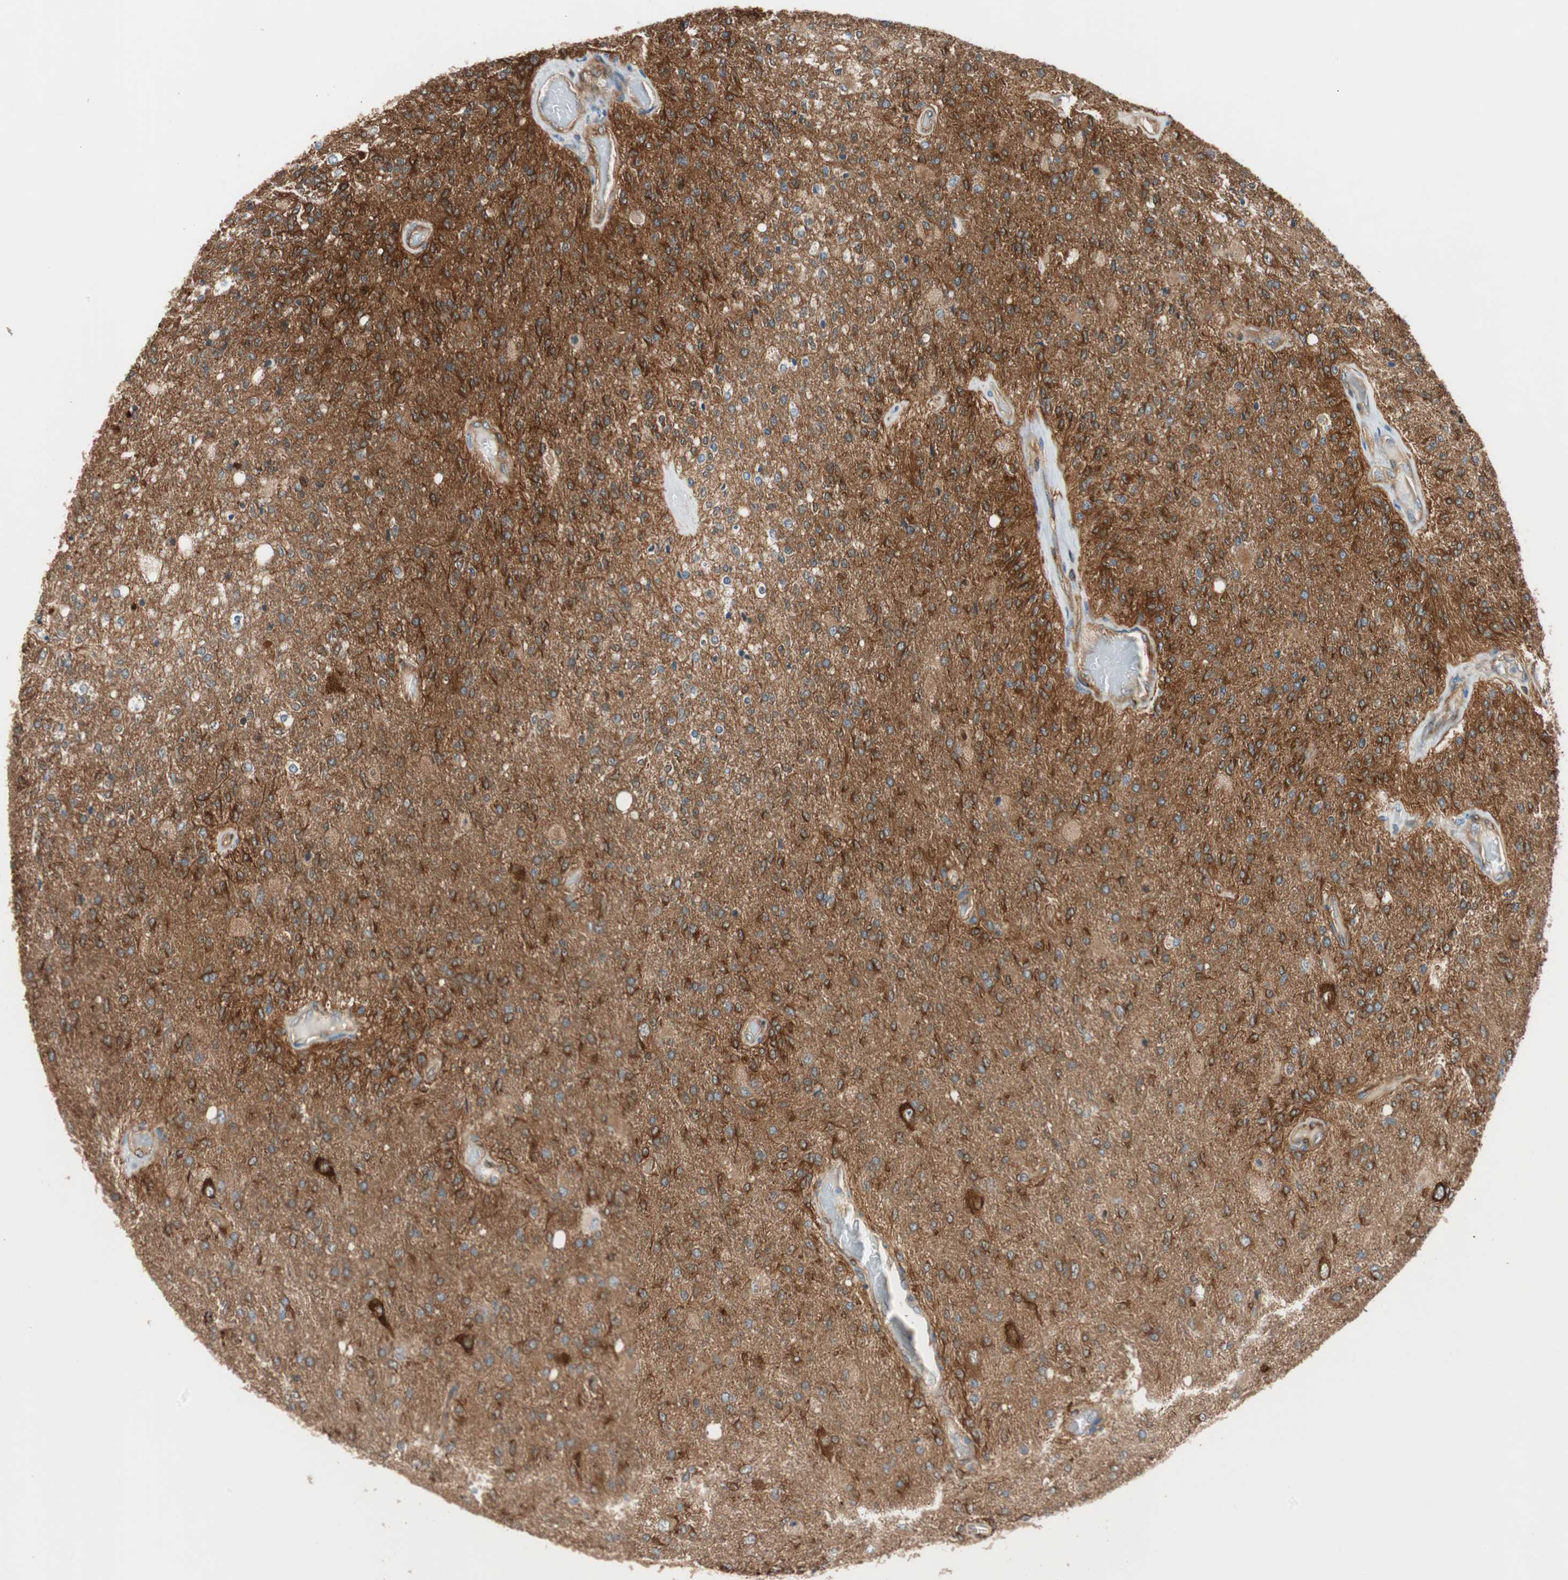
{"staining": {"intensity": "strong", "quantity": ">75%", "location": "cytoplasmic/membranous"}, "tissue": "glioma", "cell_type": "Tumor cells", "image_type": "cancer", "snomed": [{"axis": "morphology", "description": "Normal tissue, NOS"}, {"axis": "morphology", "description": "Glioma, malignant, High grade"}, {"axis": "topography", "description": "Cerebral cortex"}], "caption": "DAB immunohistochemical staining of human malignant high-grade glioma shows strong cytoplasmic/membranous protein staining in about >75% of tumor cells.", "gene": "WASL", "patient": {"sex": "male", "age": 77}}